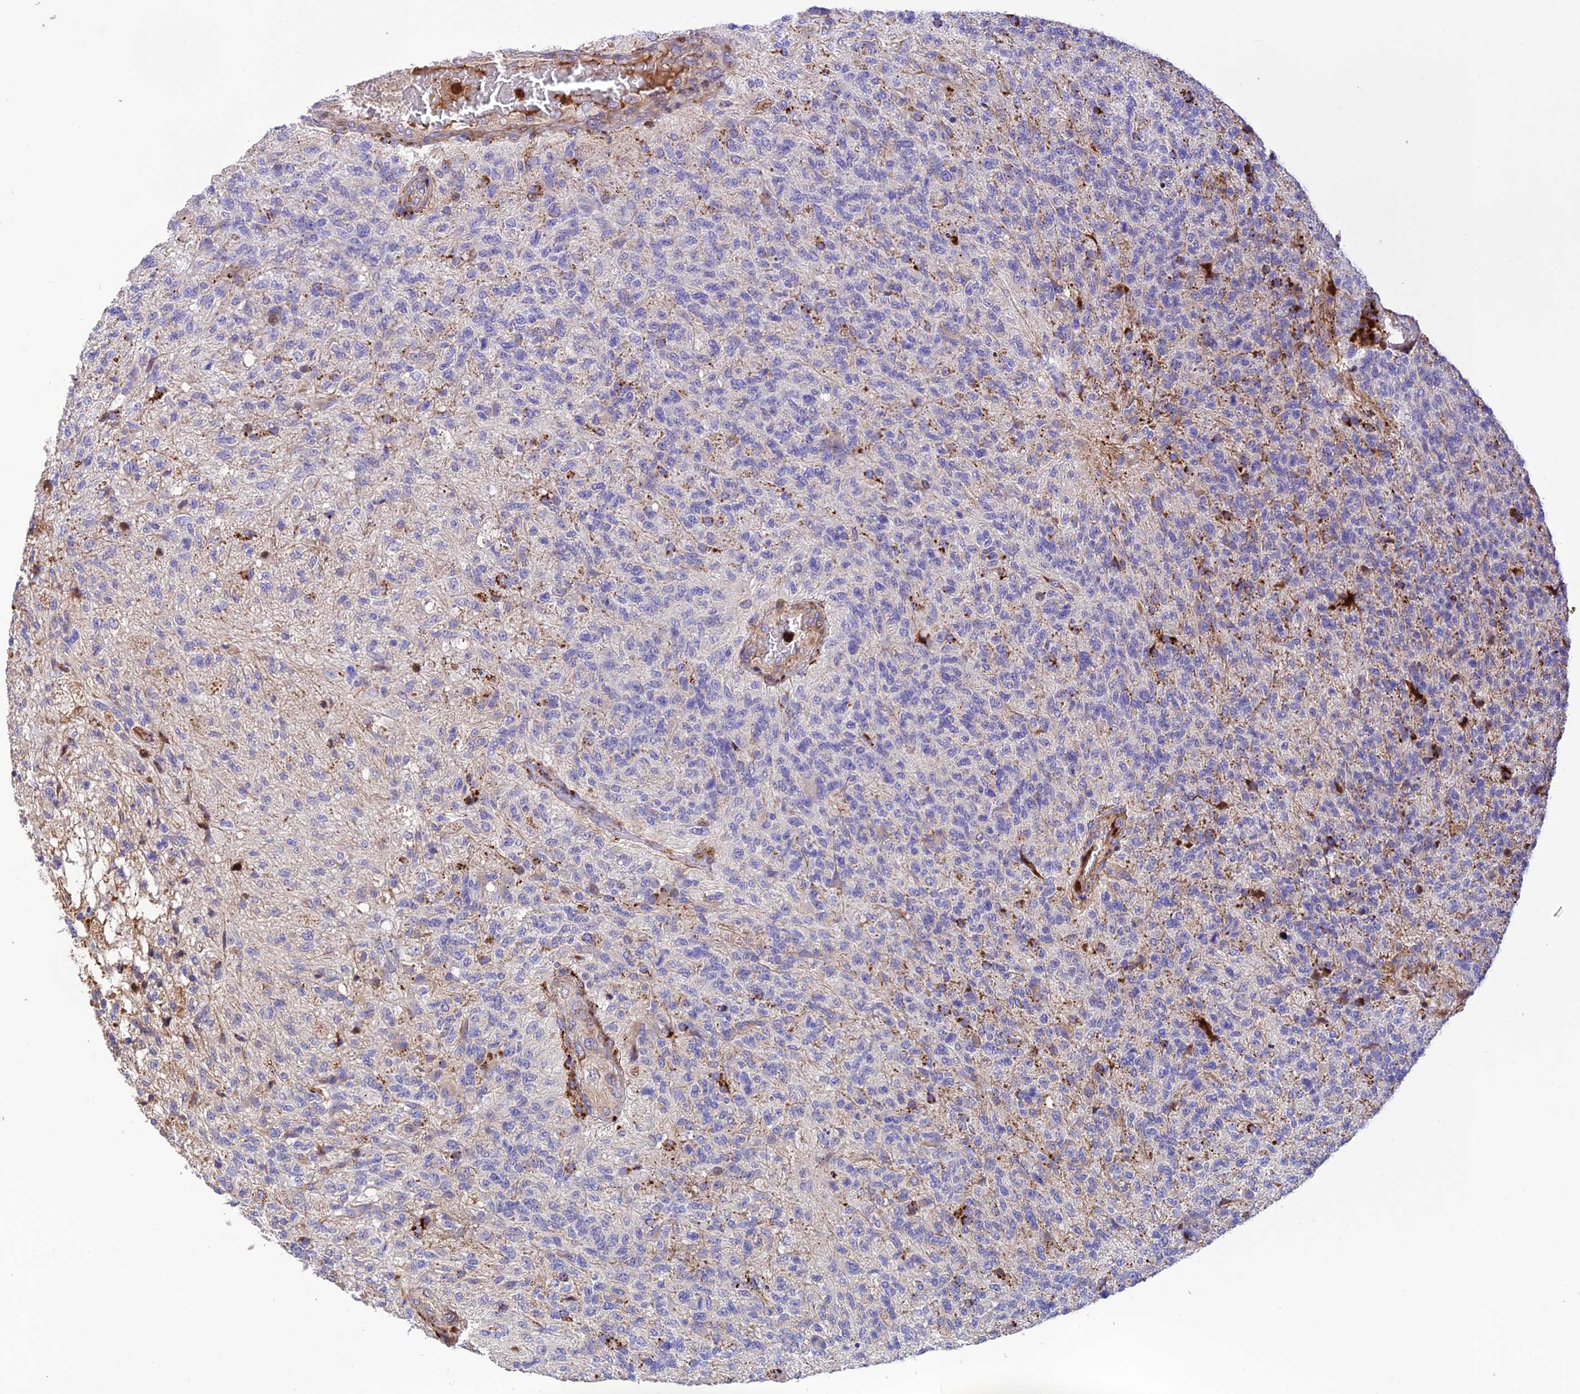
{"staining": {"intensity": "negative", "quantity": "none", "location": "none"}, "tissue": "glioma", "cell_type": "Tumor cells", "image_type": "cancer", "snomed": [{"axis": "morphology", "description": "Glioma, malignant, High grade"}, {"axis": "topography", "description": "Brain"}], "caption": "A photomicrograph of malignant glioma (high-grade) stained for a protein demonstrates no brown staining in tumor cells.", "gene": "CPSF4L", "patient": {"sex": "male", "age": 56}}